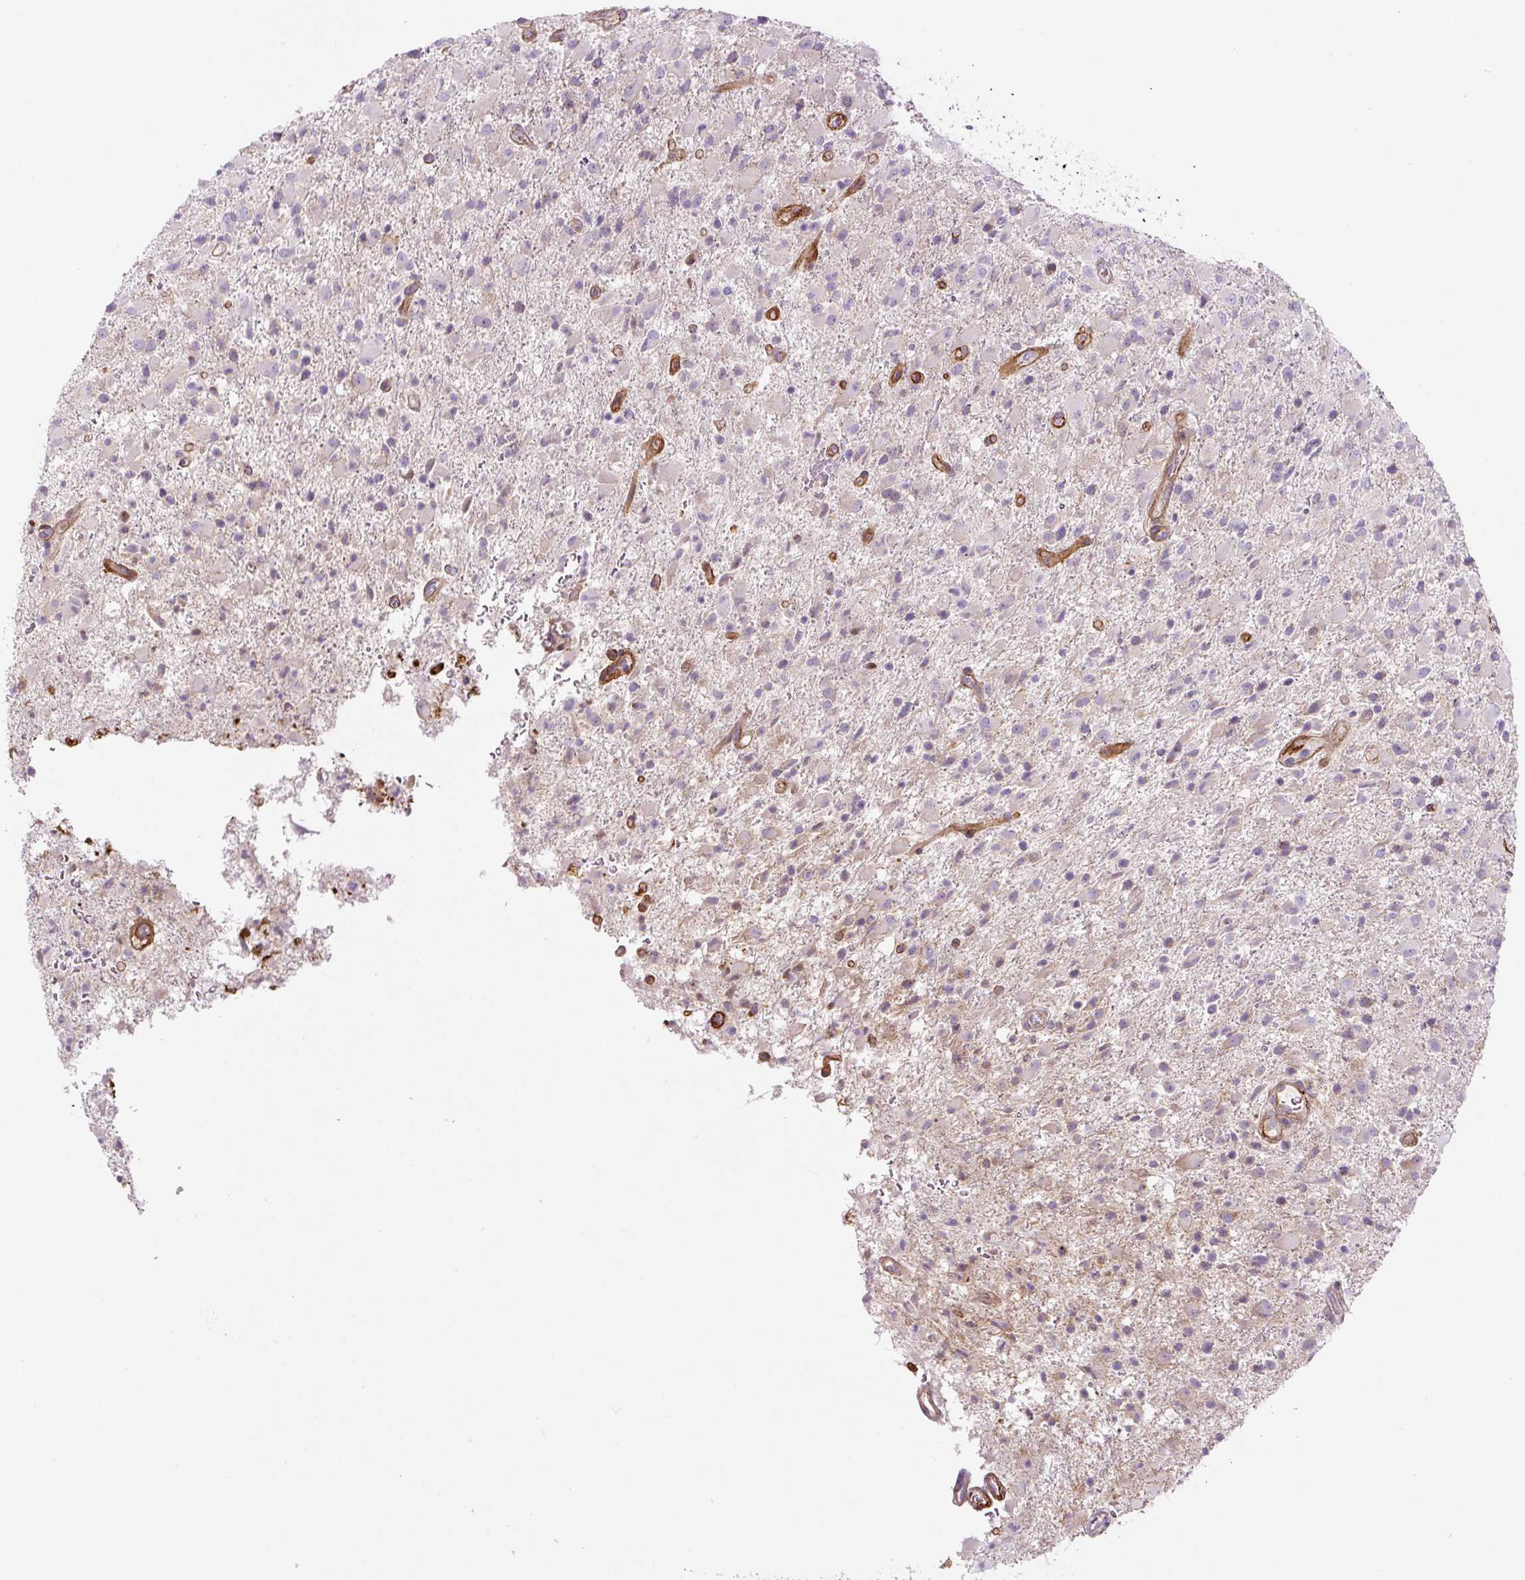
{"staining": {"intensity": "negative", "quantity": "none", "location": "none"}, "tissue": "glioma", "cell_type": "Tumor cells", "image_type": "cancer", "snomed": [{"axis": "morphology", "description": "Glioma, malignant, Low grade"}, {"axis": "topography", "description": "Brain"}], "caption": "The histopathology image displays no significant expression in tumor cells of malignant glioma (low-grade). (DAB (3,3'-diaminobenzidine) IHC visualized using brightfield microscopy, high magnification).", "gene": "CCNI2", "patient": {"sex": "male", "age": 65}}